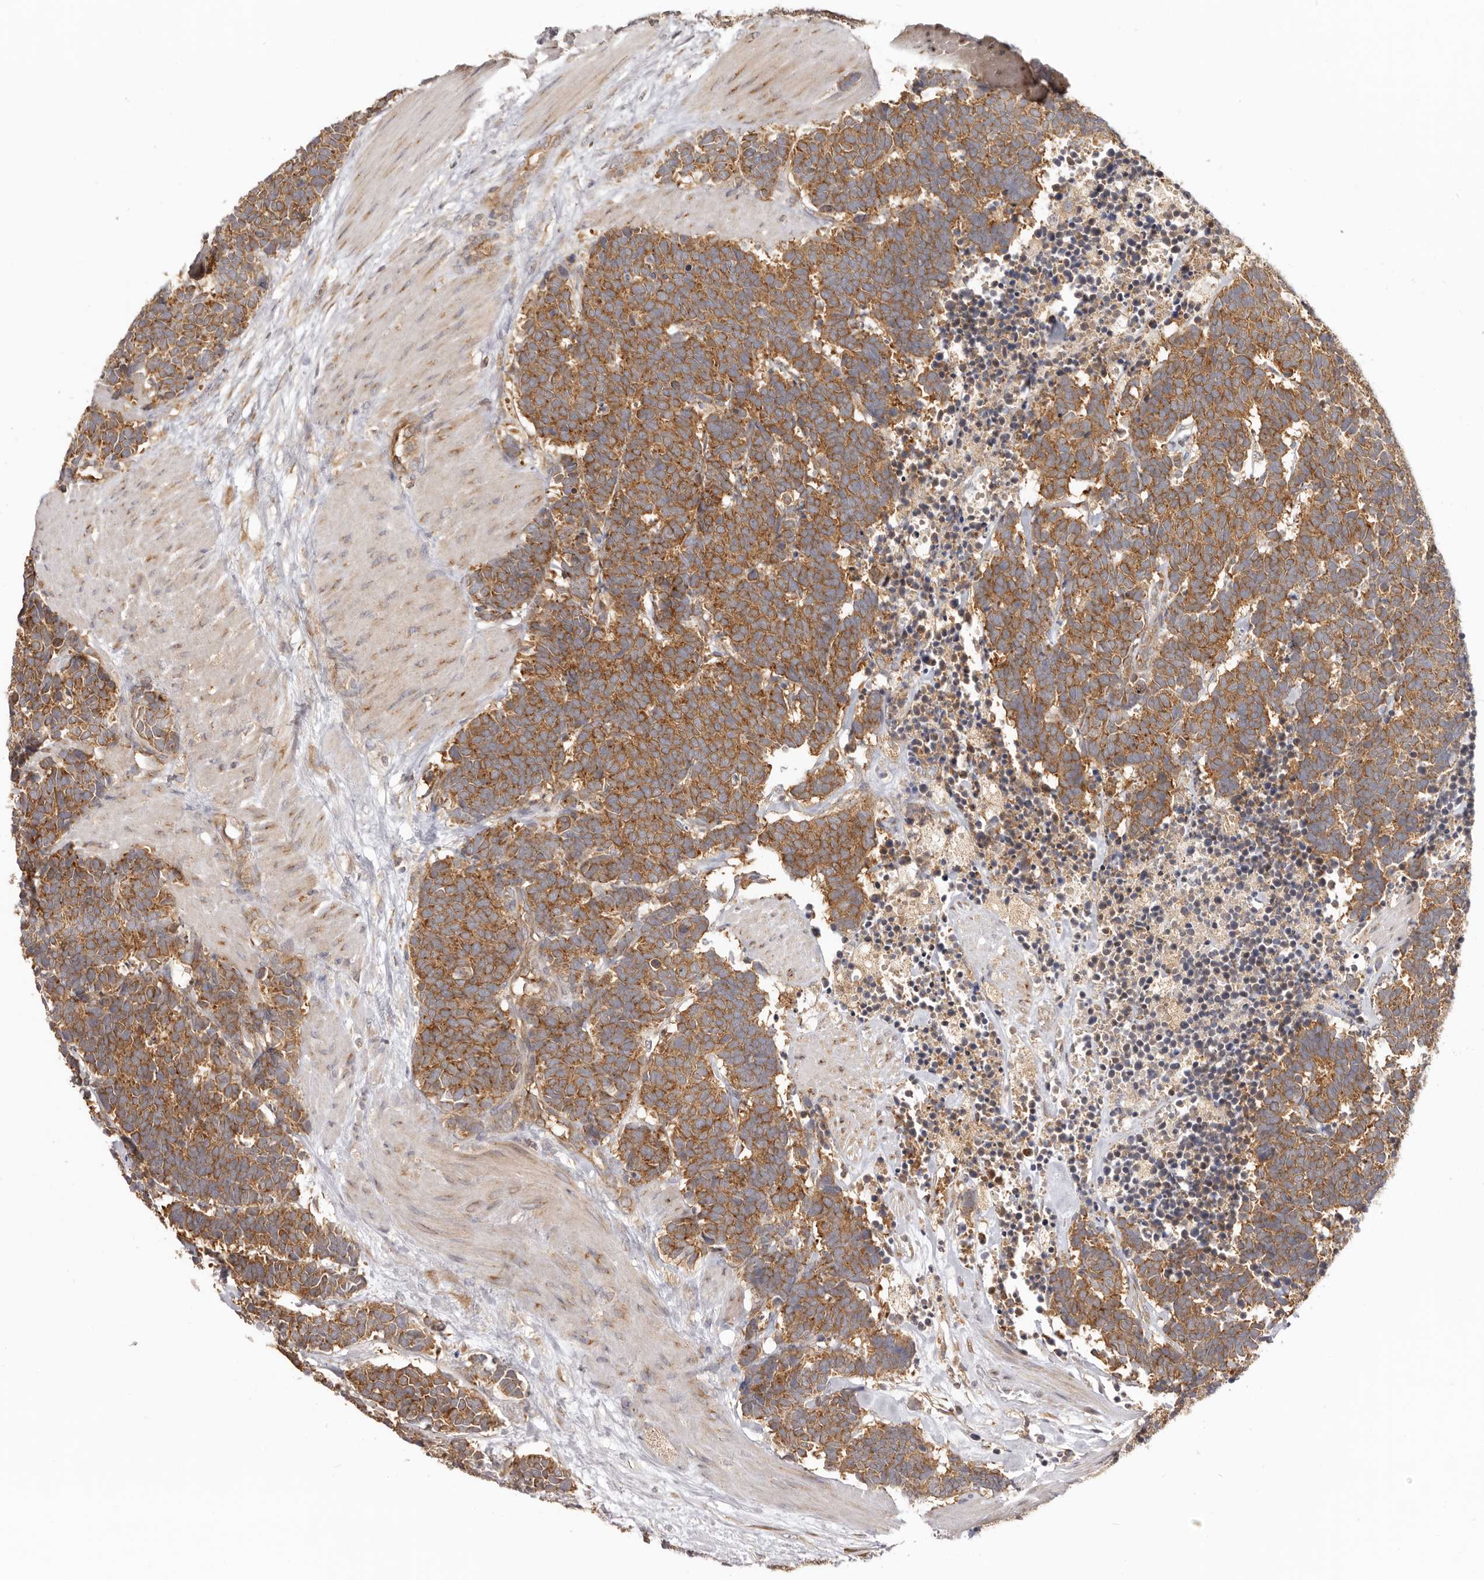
{"staining": {"intensity": "moderate", "quantity": ">75%", "location": "cytoplasmic/membranous"}, "tissue": "carcinoid", "cell_type": "Tumor cells", "image_type": "cancer", "snomed": [{"axis": "morphology", "description": "Carcinoma, NOS"}, {"axis": "morphology", "description": "Carcinoid, malignant, NOS"}, {"axis": "topography", "description": "Urinary bladder"}], "caption": "The micrograph shows immunohistochemical staining of carcinoid. There is moderate cytoplasmic/membranous expression is appreciated in about >75% of tumor cells.", "gene": "EEF1E1", "patient": {"sex": "male", "age": 57}}